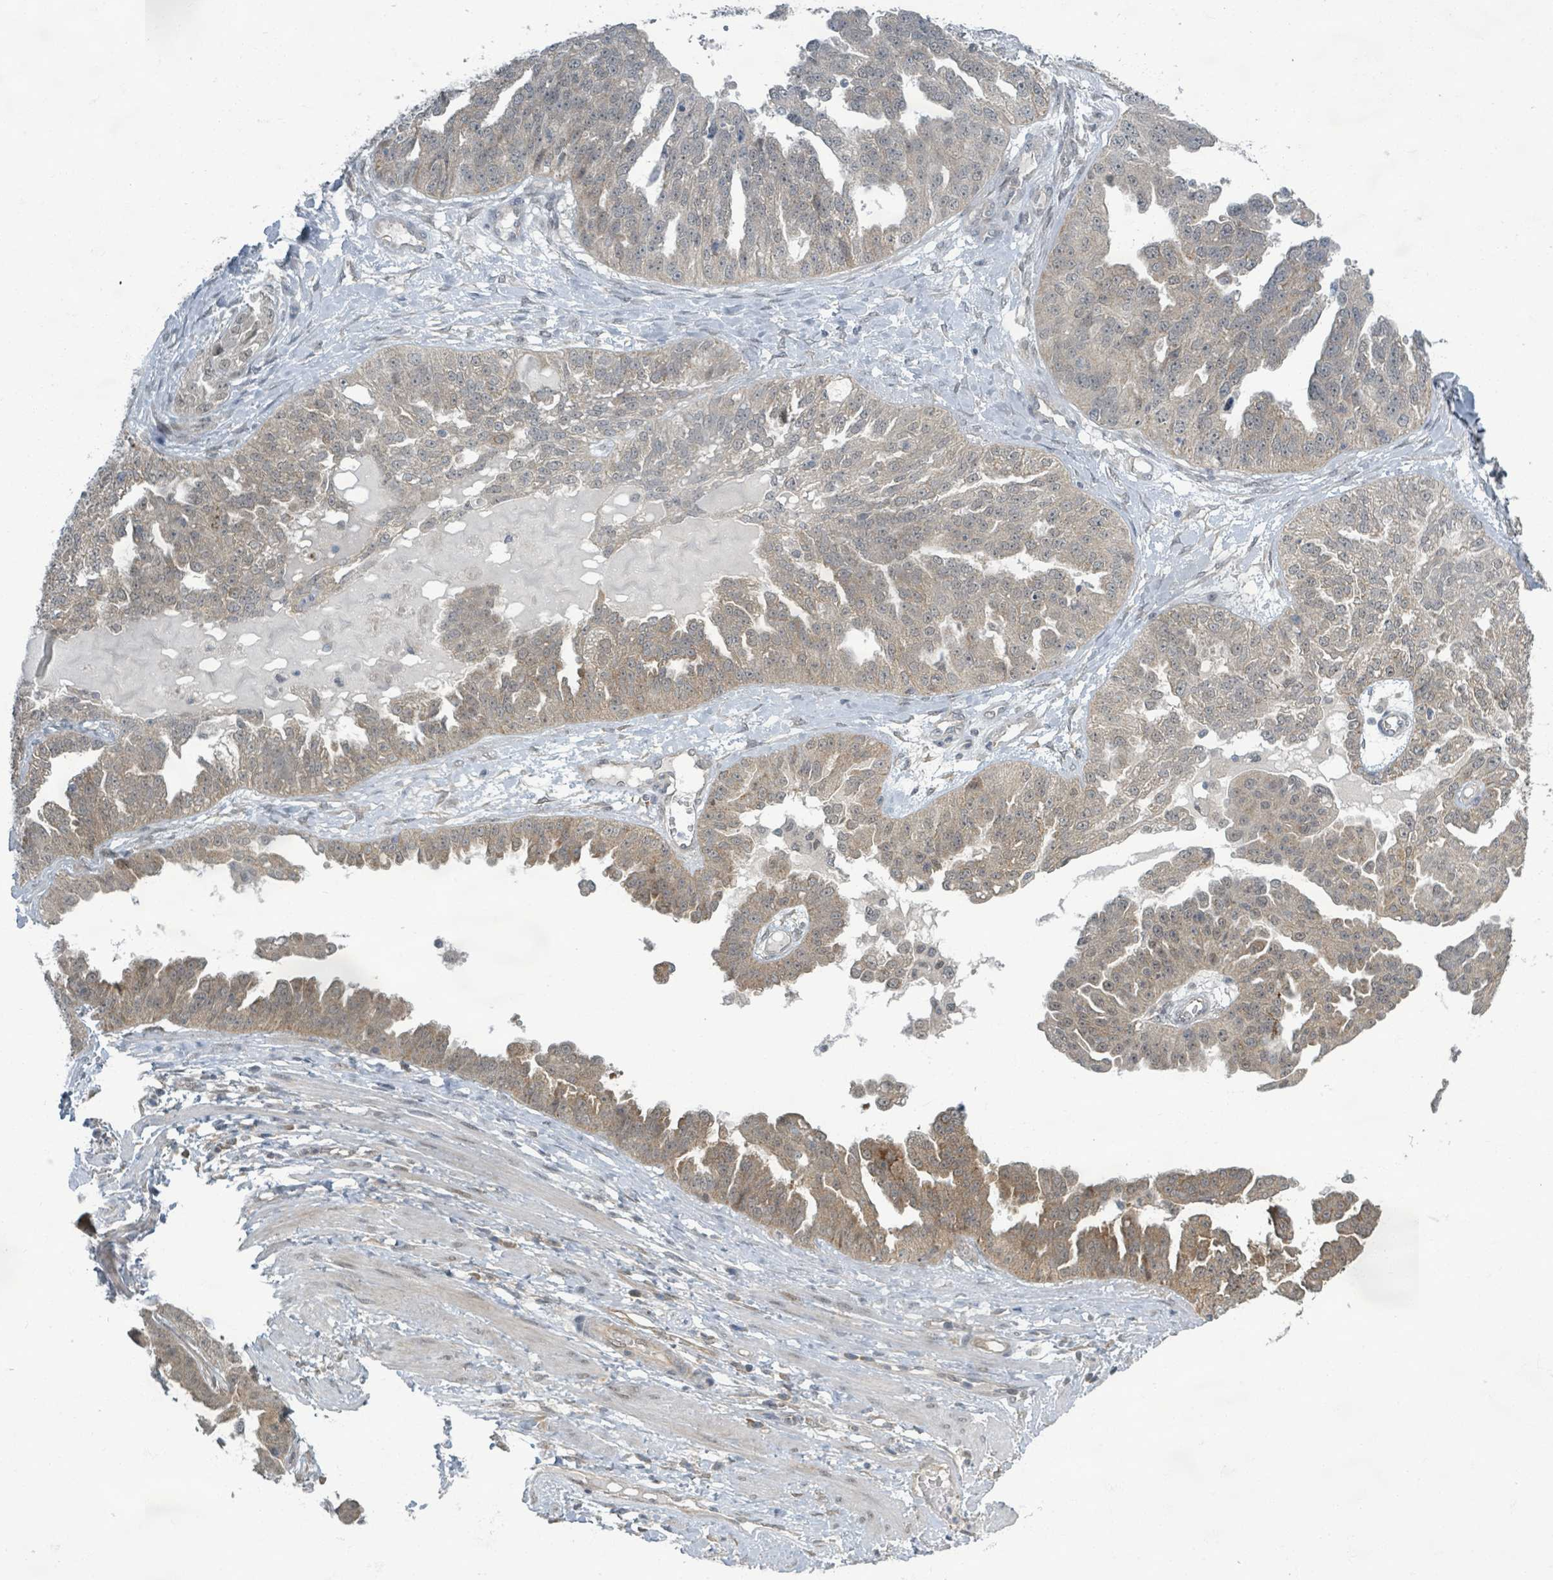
{"staining": {"intensity": "weak", "quantity": "25%-75%", "location": "cytoplasmic/membranous"}, "tissue": "ovarian cancer", "cell_type": "Tumor cells", "image_type": "cancer", "snomed": [{"axis": "morphology", "description": "Cystadenocarcinoma, serous, NOS"}, {"axis": "topography", "description": "Ovary"}], "caption": "Immunohistochemistry histopathology image of serous cystadenocarcinoma (ovarian) stained for a protein (brown), which exhibits low levels of weak cytoplasmic/membranous staining in approximately 25%-75% of tumor cells.", "gene": "INTS15", "patient": {"sex": "female", "age": 58}}